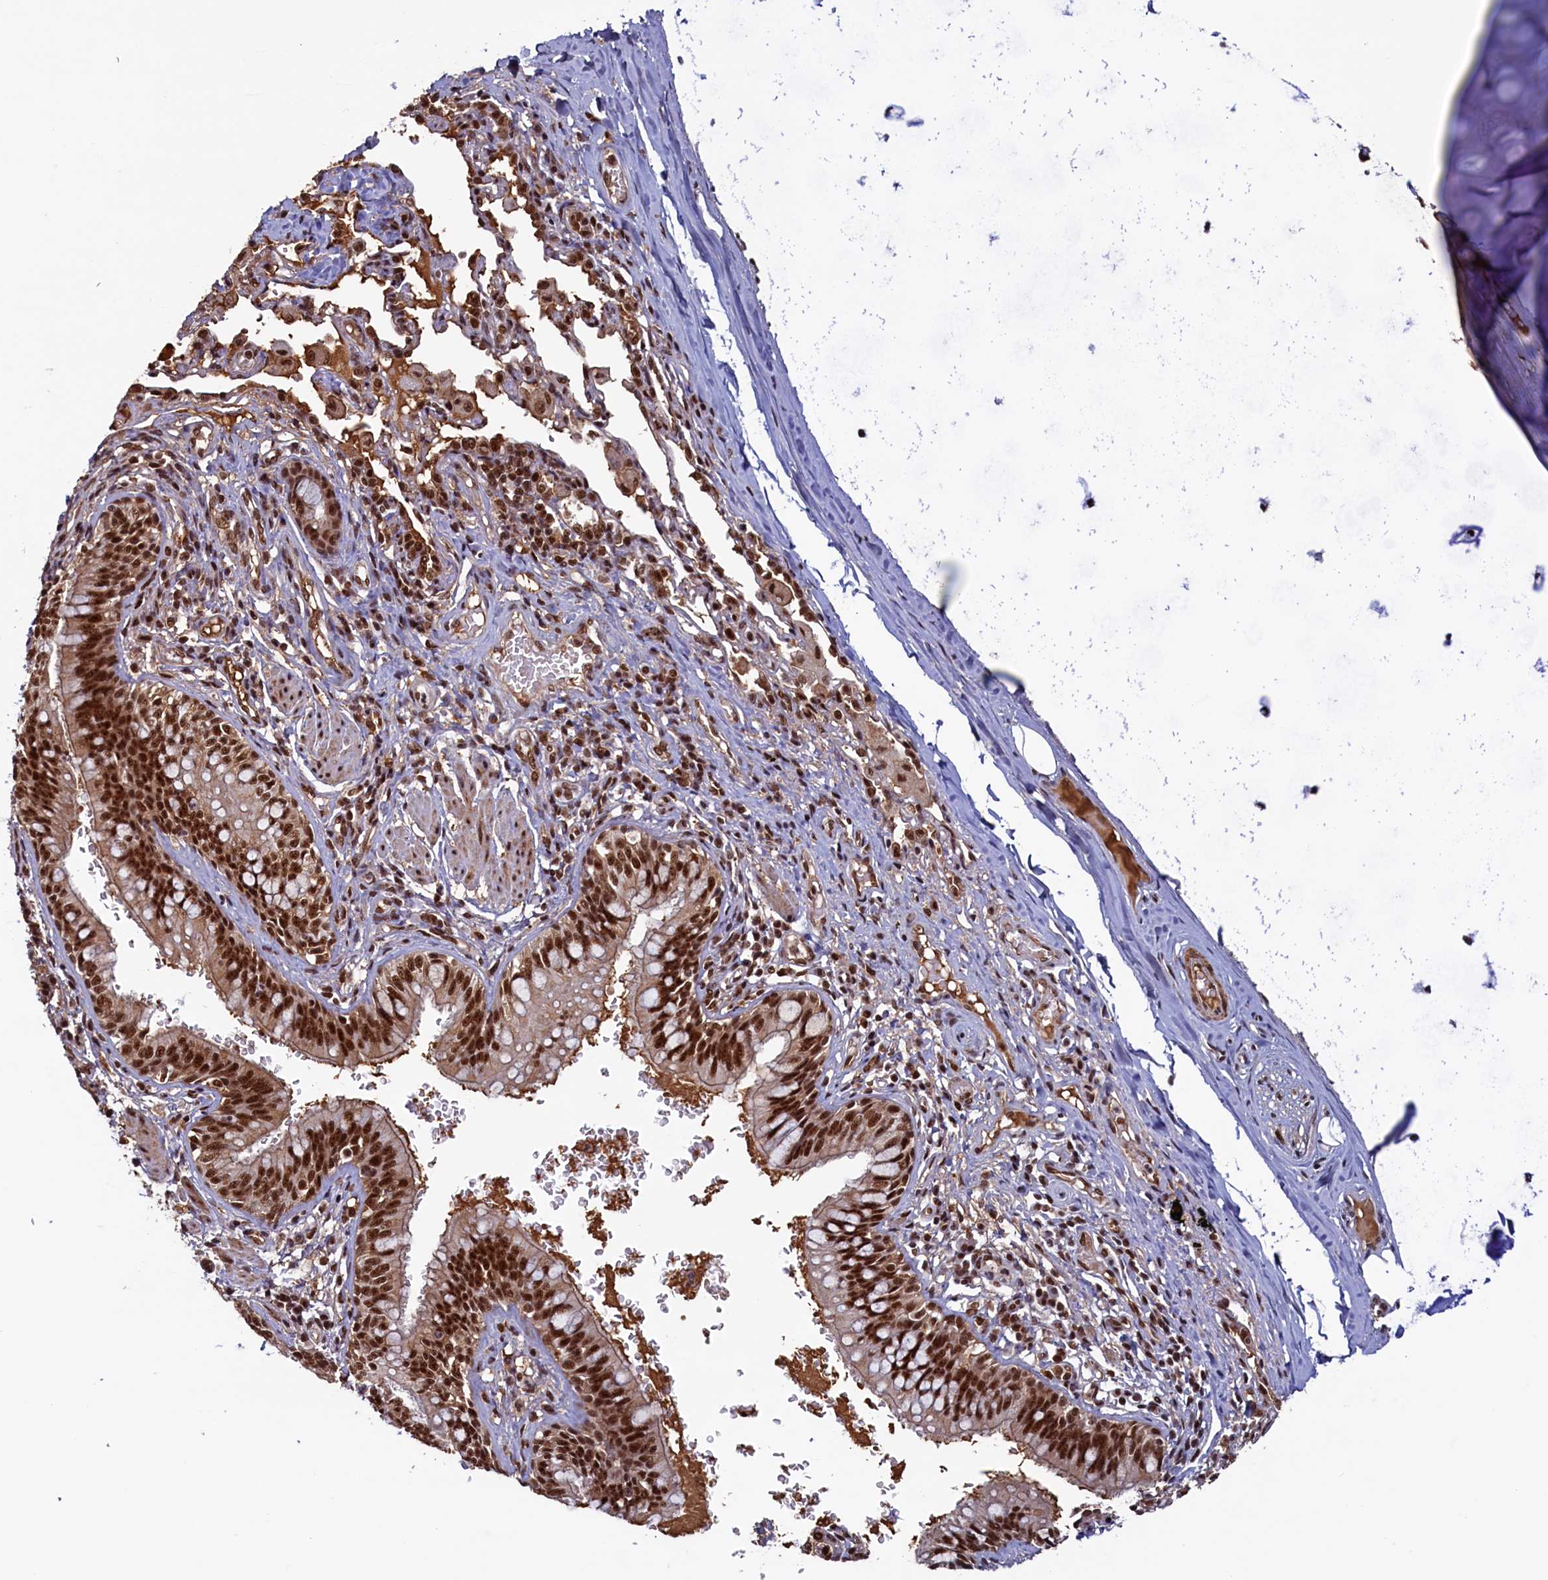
{"staining": {"intensity": "strong", "quantity": ">75%", "location": "nuclear"}, "tissue": "bronchus", "cell_type": "Respiratory epithelial cells", "image_type": "normal", "snomed": [{"axis": "morphology", "description": "Normal tissue, NOS"}, {"axis": "topography", "description": "Cartilage tissue"}, {"axis": "topography", "description": "Bronchus"}], "caption": "Immunohistochemical staining of benign bronchus shows strong nuclear protein staining in about >75% of respiratory epithelial cells.", "gene": "ZC3H18", "patient": {"sex": "female", "age": 36}}